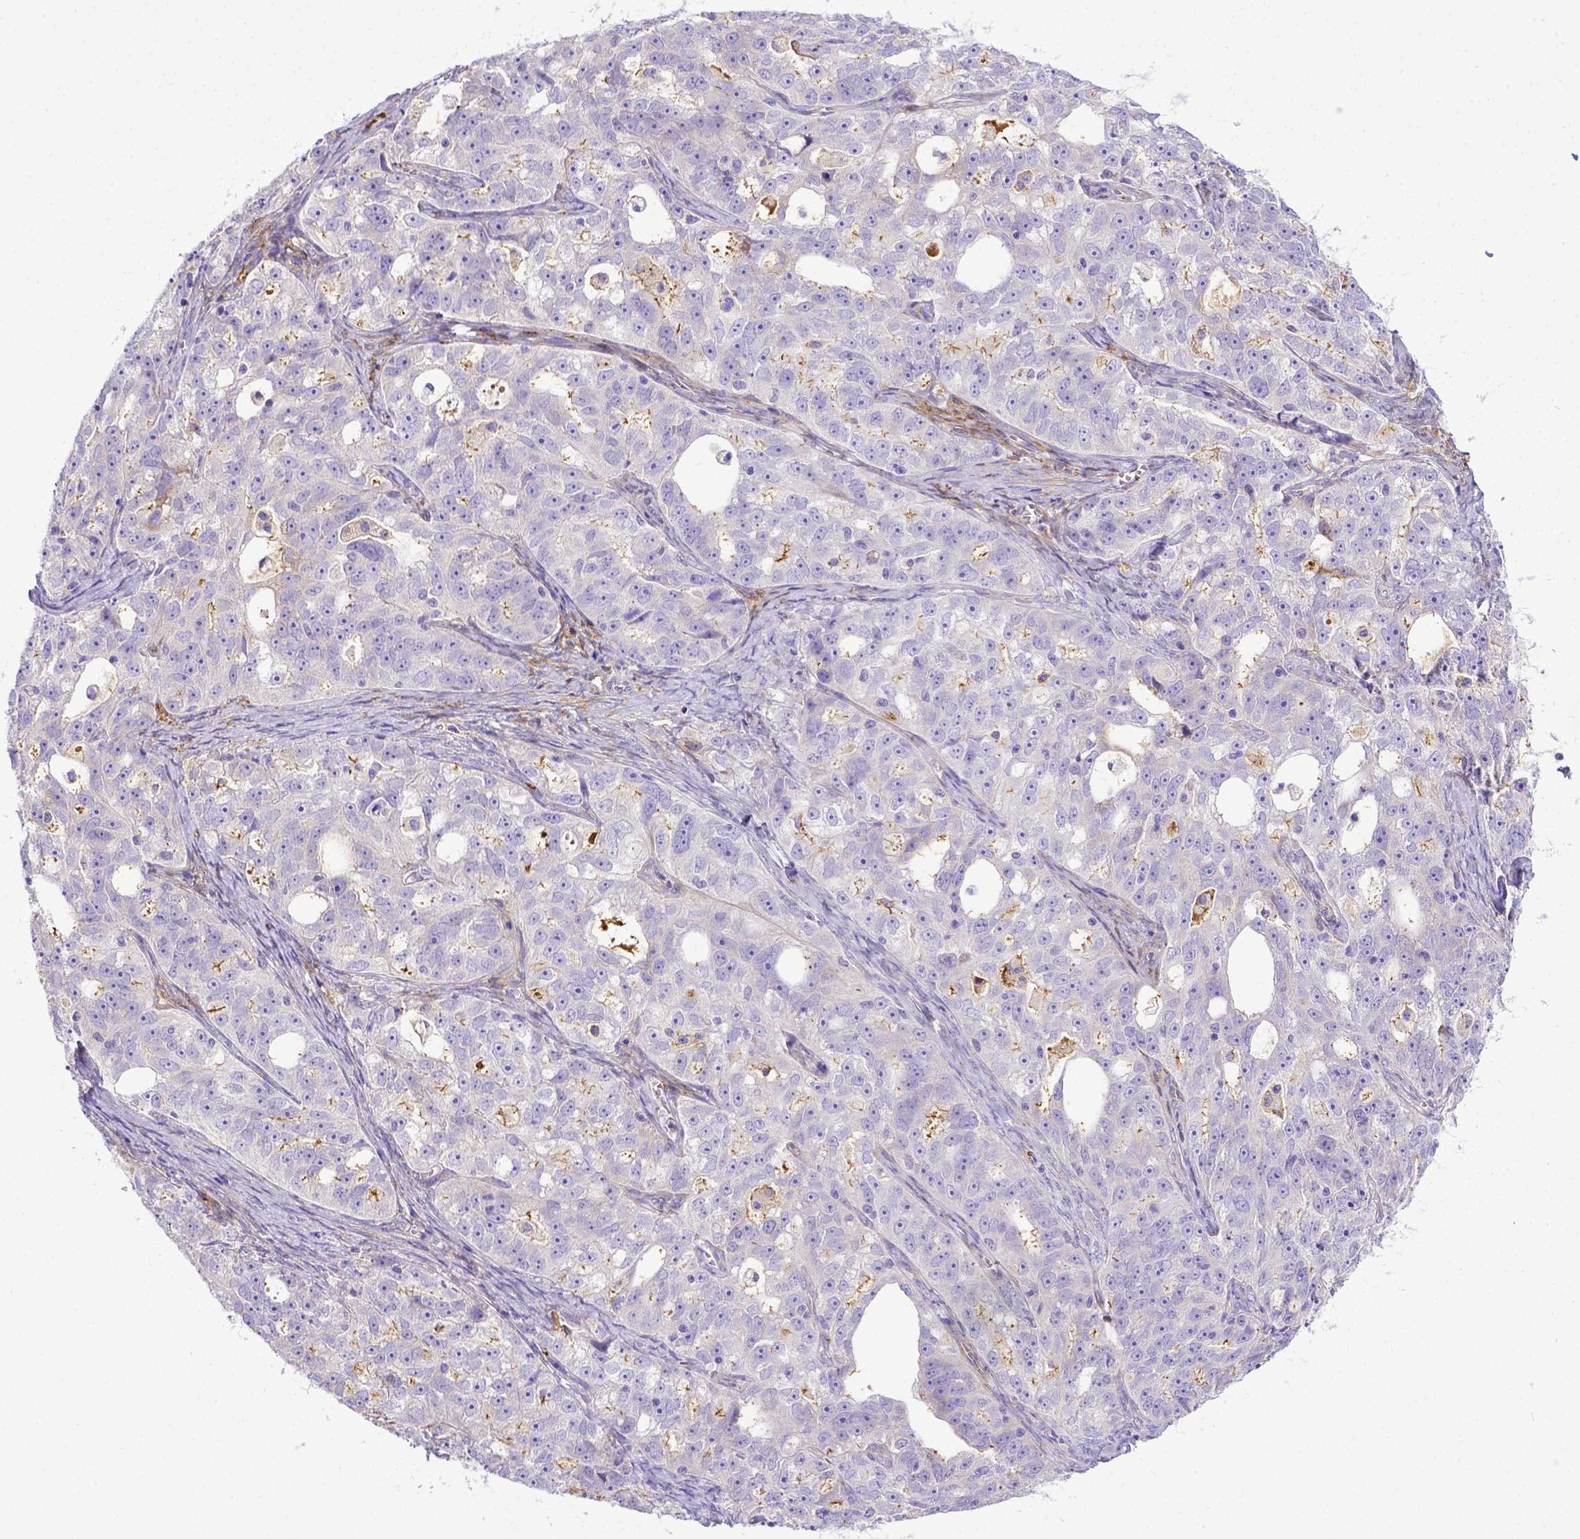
{"staining": {"intensity": "negative", "quantity": "none", "location": "none"}, "tissue": "ovarian cancer", "cell_type": "Tumor cells", "image_type": "cancer", "snomed": [{"axis": "morphology", "description": "Cystadenocarcinoma, serous, NOS"}, {"axis": "topography", "description": "Ovary"}], "caption": "There is no significant expression in tumor cells of ovarian cancer (serous cystadenocarcinoma).", "gene": "CFAP300", "patient": {"sex": "female", "age": 51}}